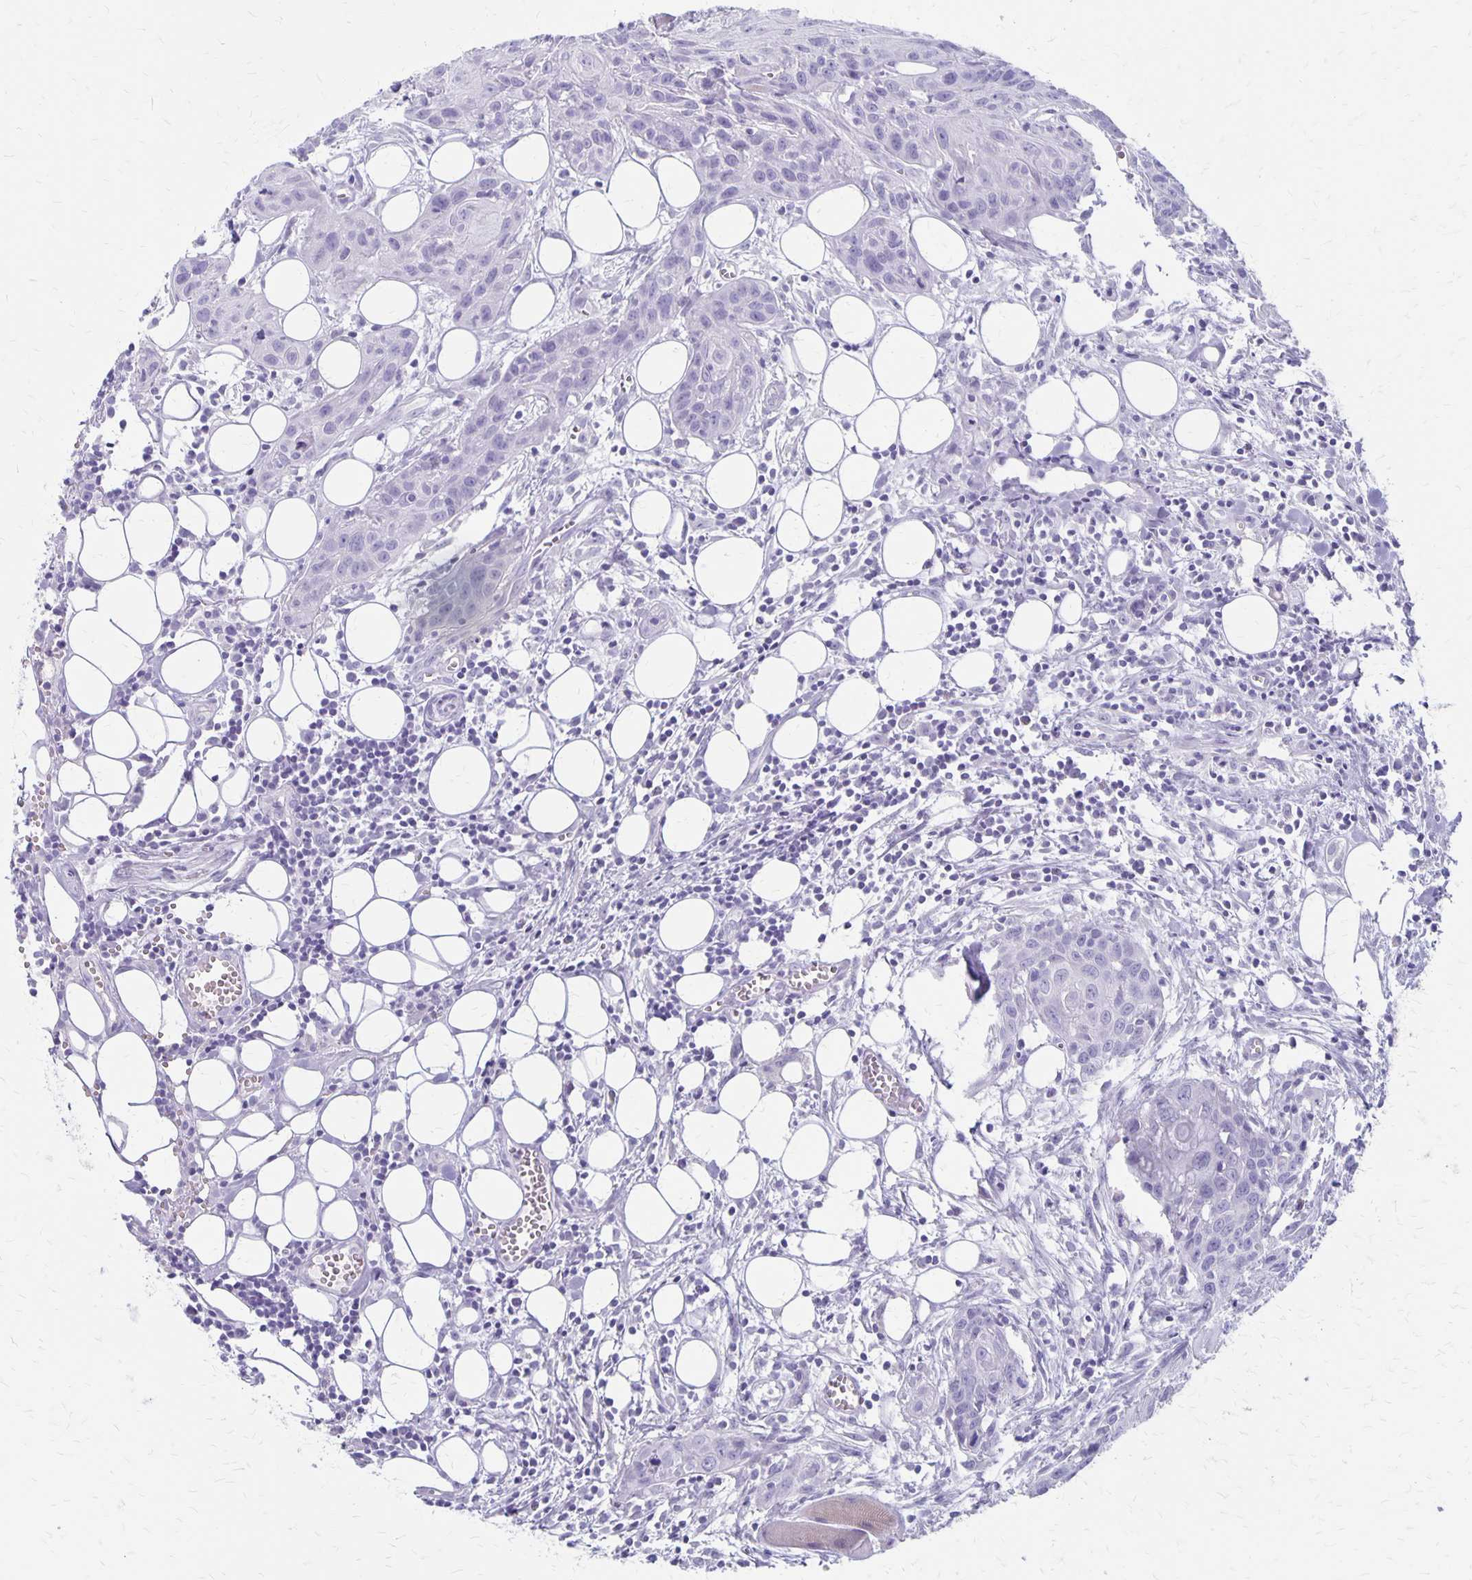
{"staining": {"intensity": "negative", "quantity": "none", "location": "none"}, "tissue": "head and neck cancer", "cell_type": "Tumor cells", "image_type": "cancer", "snomed": [{"axis": "morphology", "description": "Squamous cell carcinoma, NOS"}, {"axis": "topography", "description": "Oral tissue"}, {"axis": "topography", "description": "Head-Neck"}], "caption": "DAB (3,3'-diaminobenzidine) immunohistochemical staining of head and neck squamous cell carcinoma demonstrates no significant staining in tumor cells. (DAB immunohistochemistry with hematoxylin counter stain).", "gene": "HOMER1", "patient": {"sex": "male", "age": 58}}